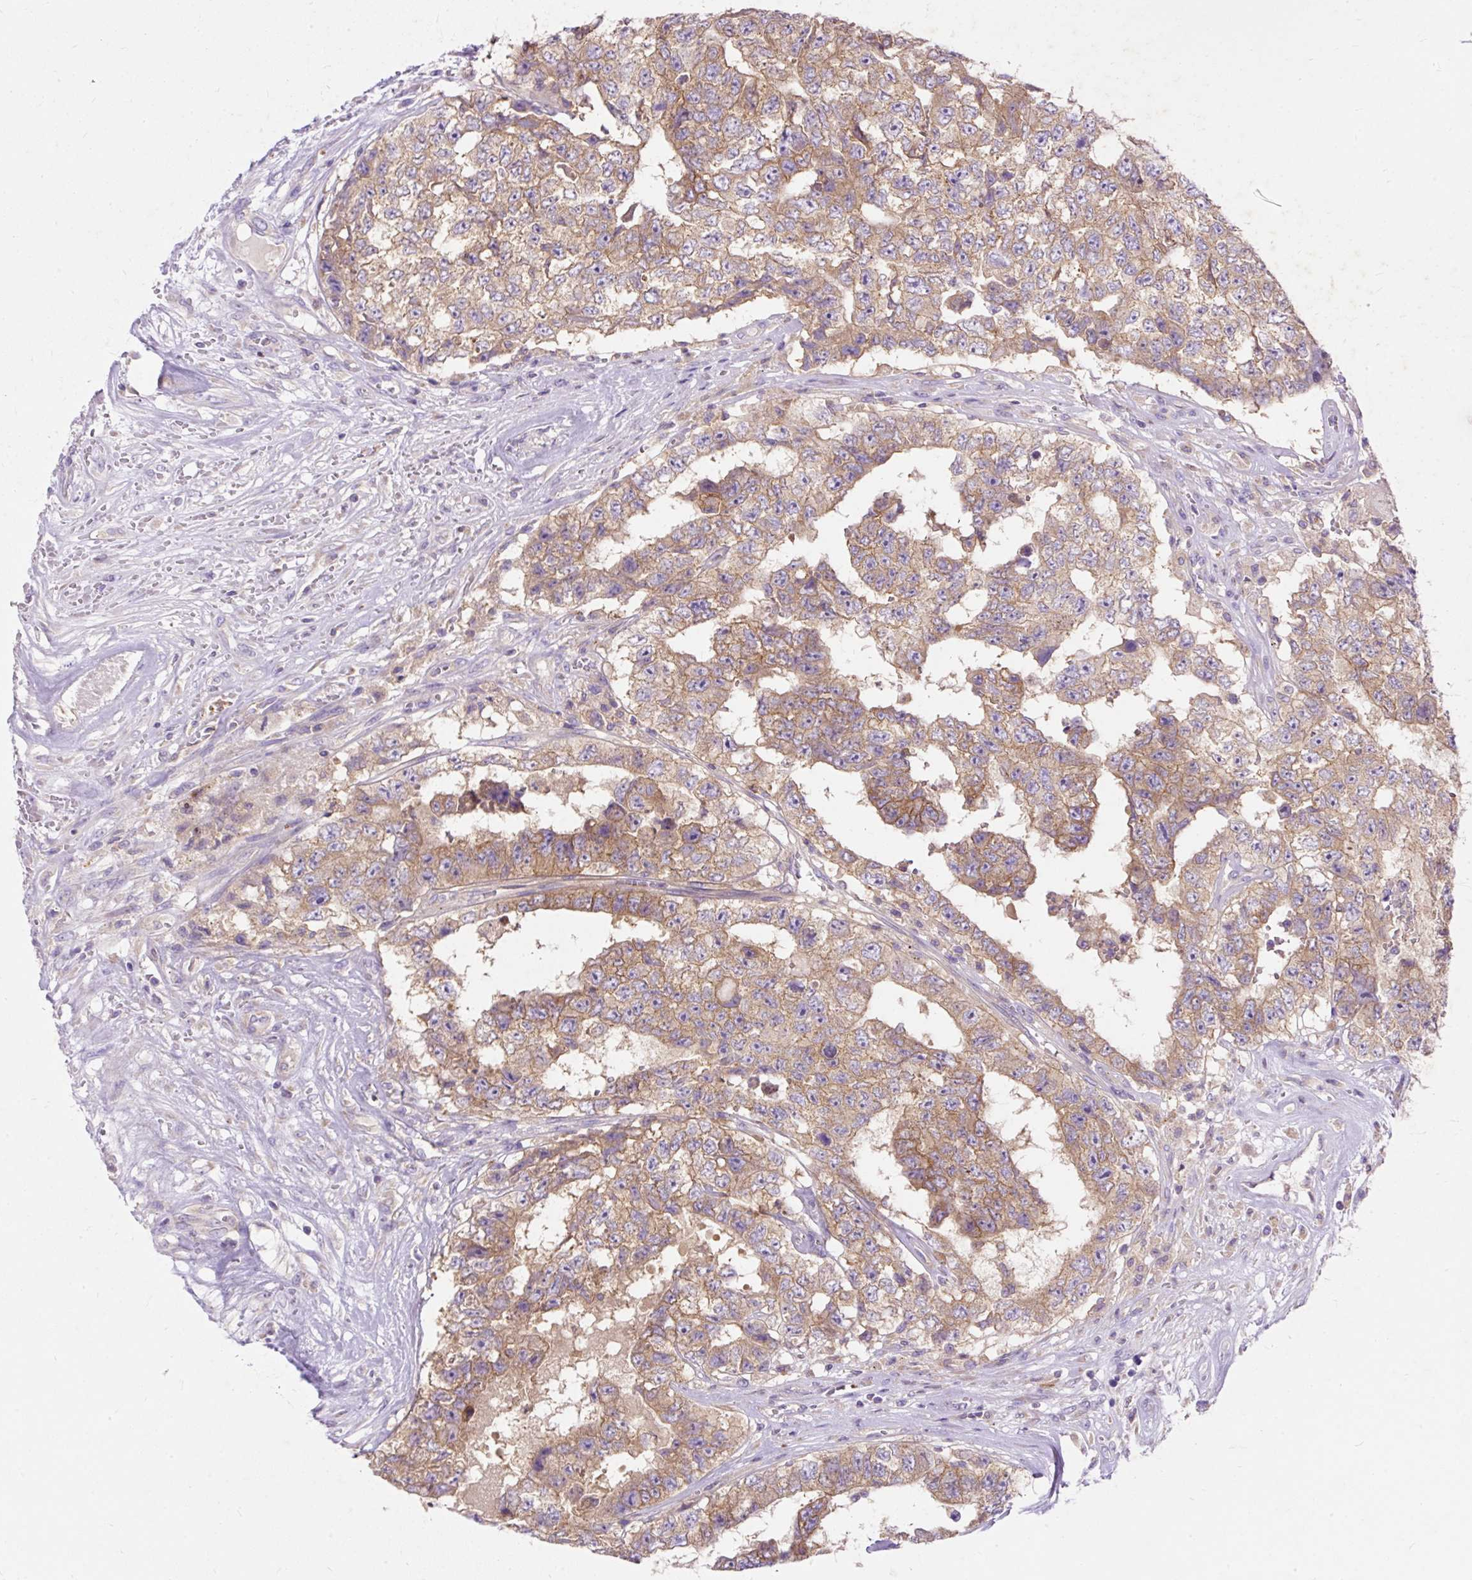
{"staining": {"intensity": "moderate", "quantity": ">75%", "location": "cytoplasmic/membranous"}, "tissue": "testis cancer", "cell_type": "Tumor cells", "image_type": "cancer", "snomed": [{"axis": "morphology", "description": "Normal tissue, NOS"}, {"axis": "morphology", "description": "Carcinoma, Embryonal, NOS"}, {"axis": "topography", "description": "Testis"}, {"axis": "topography", "description": "Epididymis"}], "caption": "Tumor cells display moderate cytoplasmic/membranous positivity in about >75% of cells in testis cancer (embryonal carcinoma).", "gene": "OR4K15", "patient": {"sex": "male", "age": 25}}